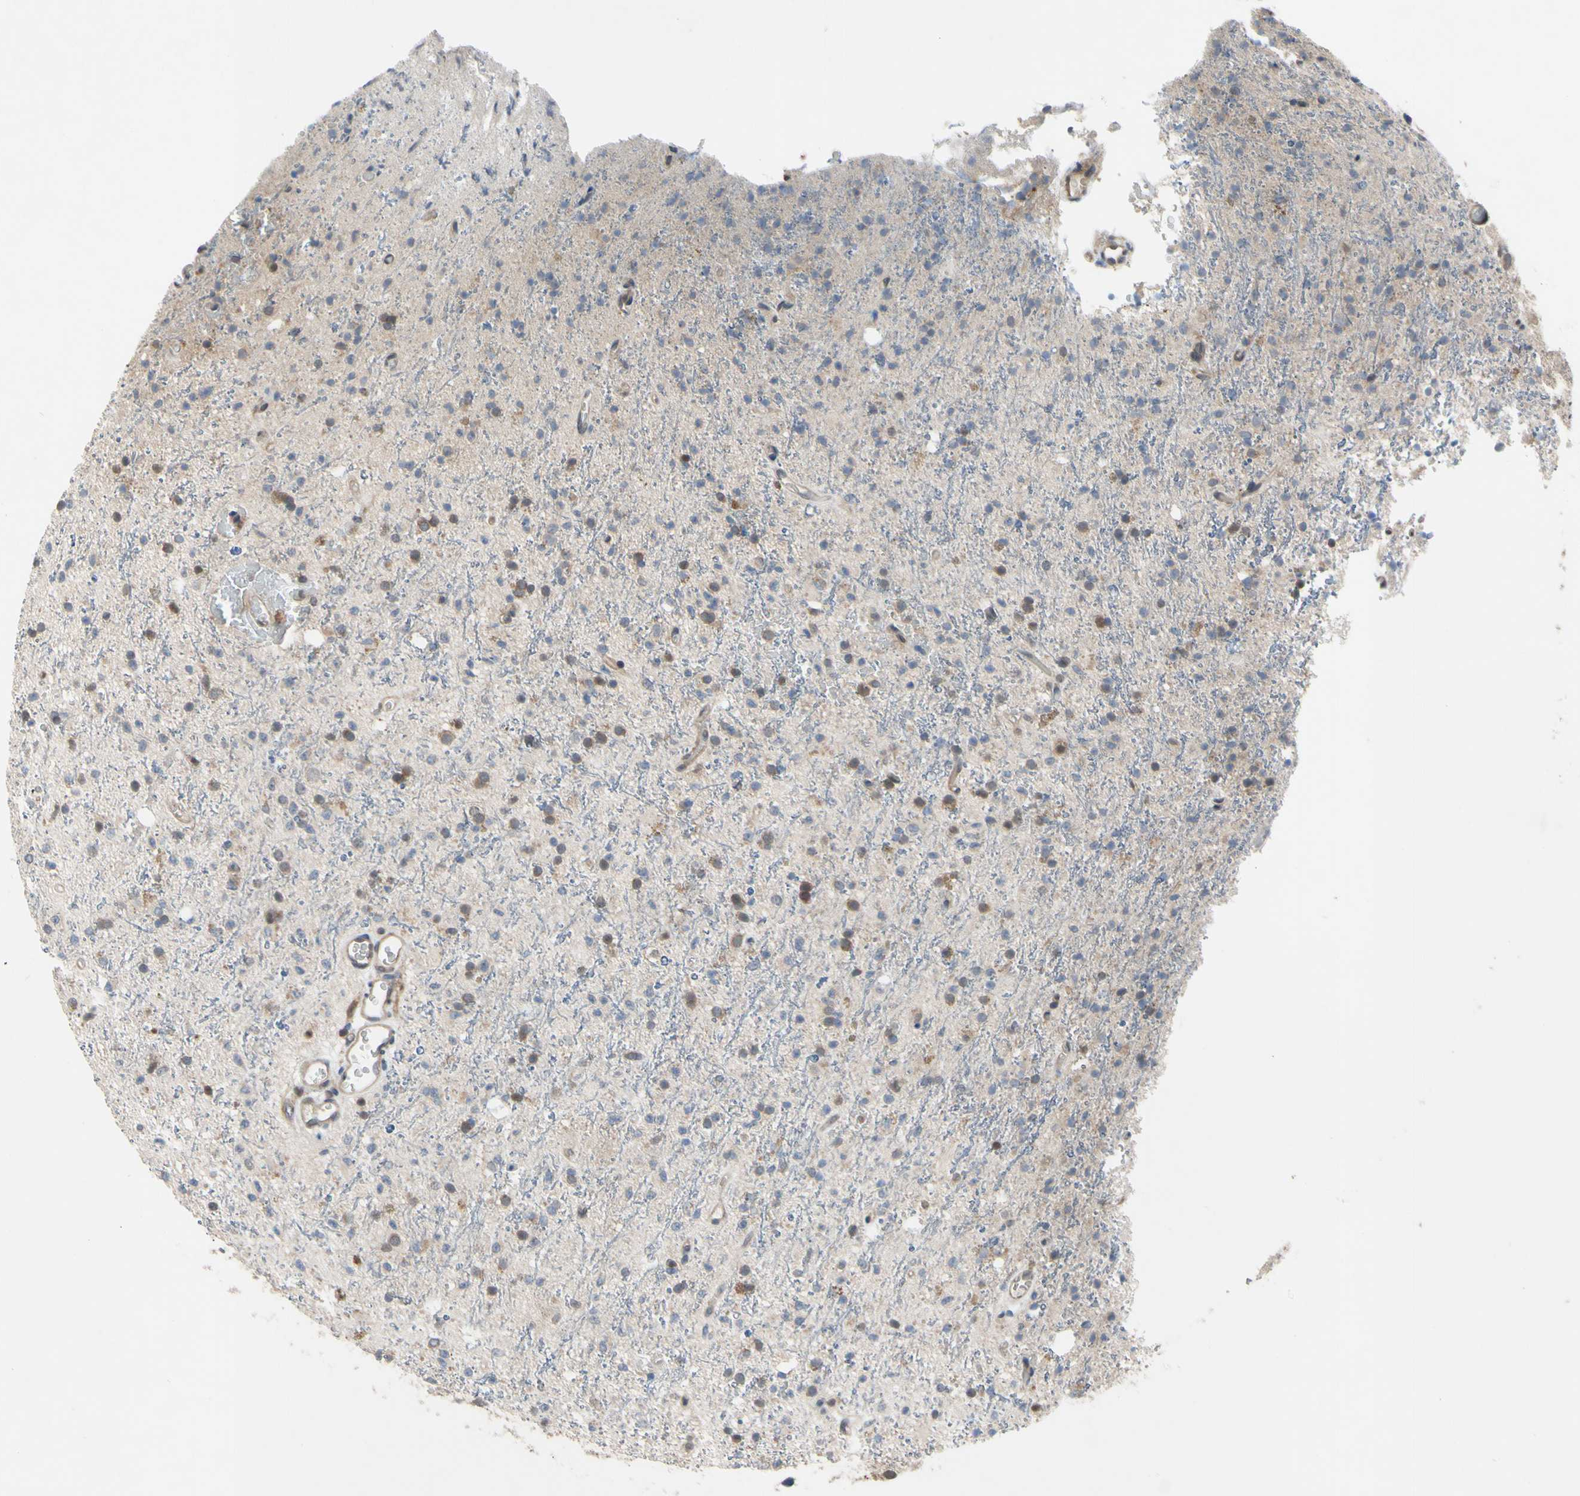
{"staining": {"intensity": "moderate", "quantity": "25%-75%", "location": "cytoplasmic/membranous"}, "tissue": "glioma", "cell_type": "Tumor cells", "image_type": "cancer", "snomed": [{"axis": "morphology", "description": "Glioma, malignant, High grade"}, {"axis": "topography", "description": "Brain"}], "caption": "Human high-grade glioma (malignant) stained with a brown dye reveals moderate cytoplasmic/membranous positive staining in approximately 25%-75% of tumor cells.", "gene": "XIAP", "patient": {"sex": "male", "age": 47}}